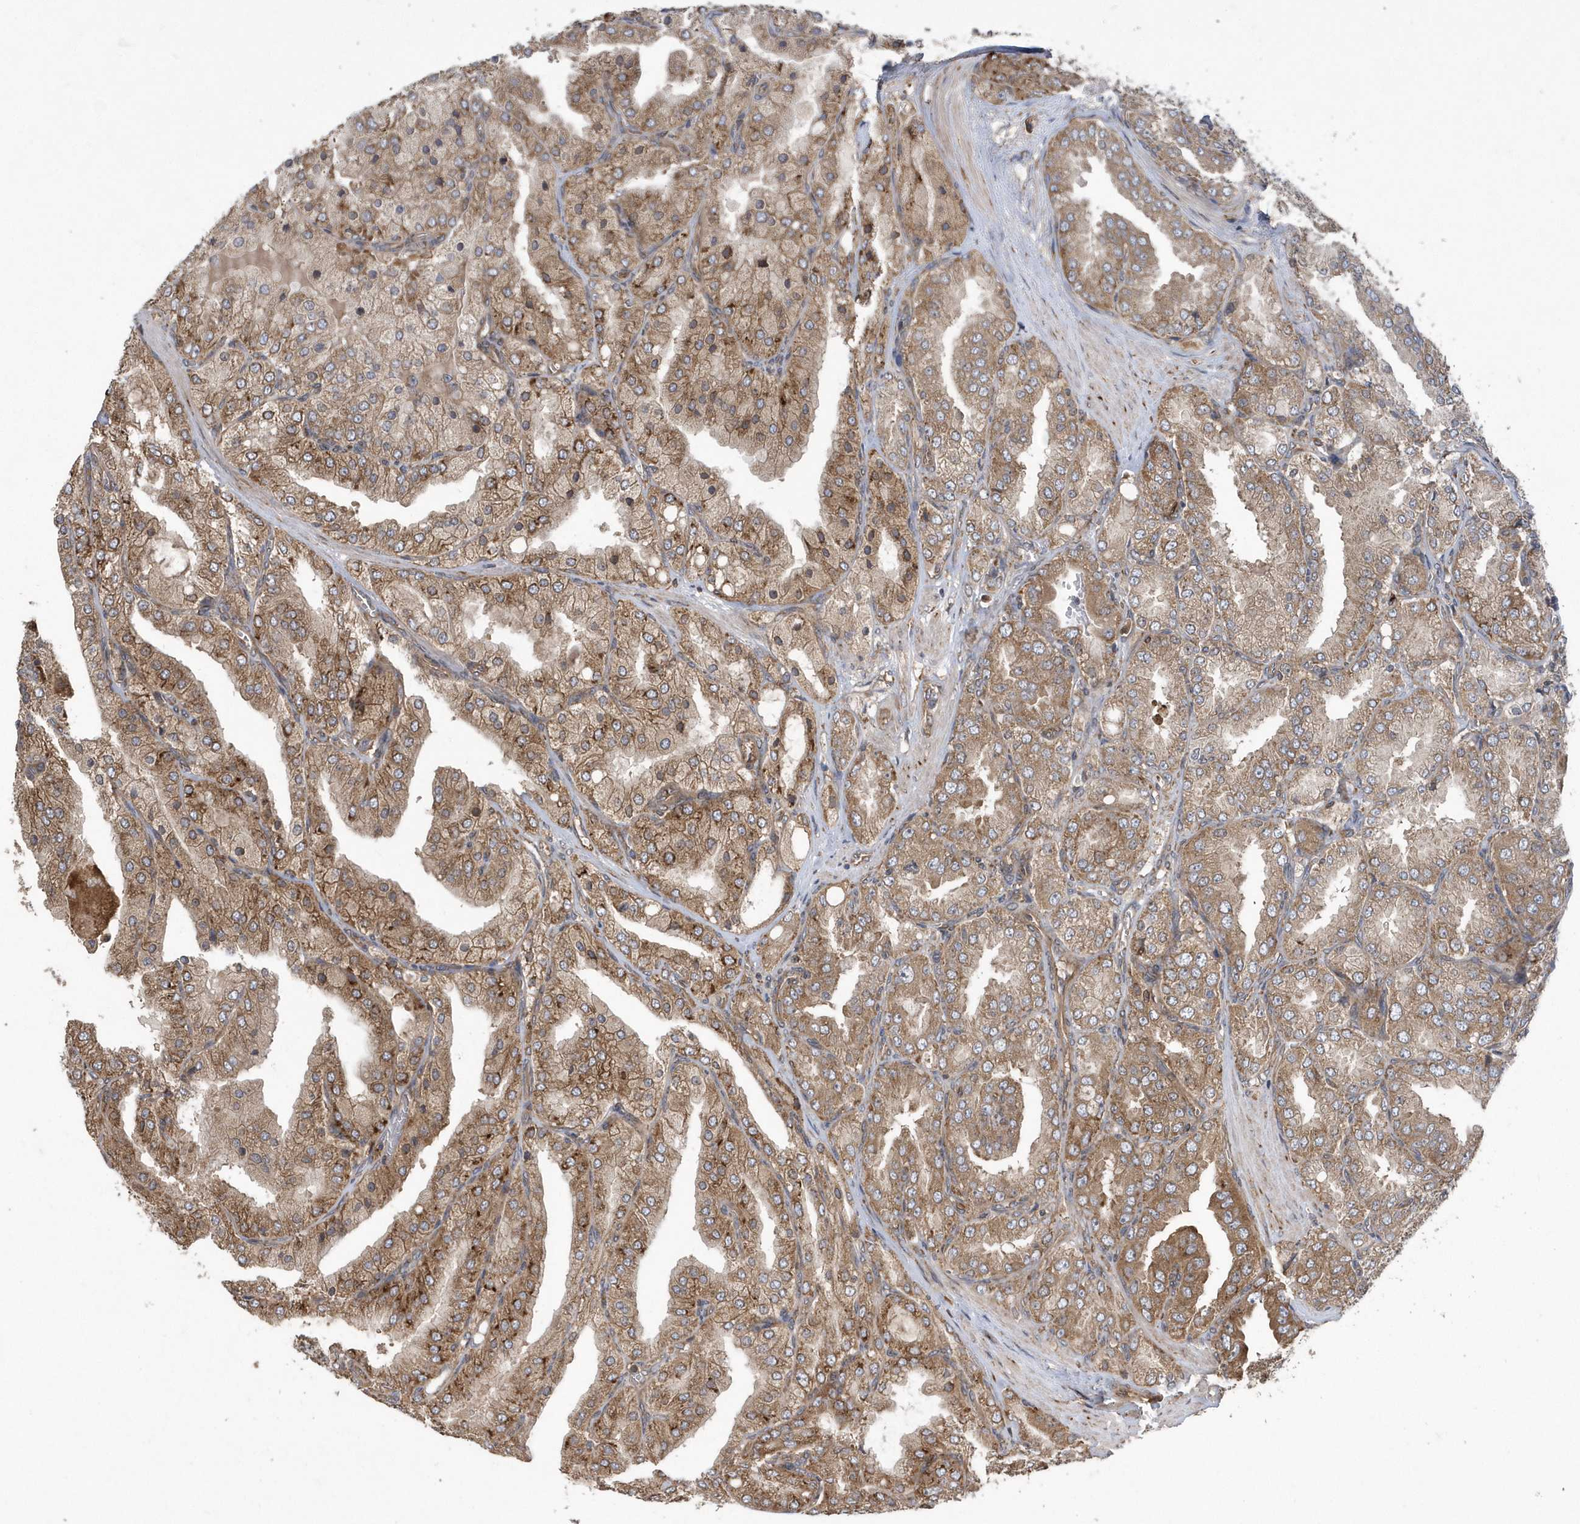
{"staining": {"intensity": "moderate", "quantity": ">75%", "location": "cytoplasmic/membranous"}, "tissue": "prostate cancer", "cell_type": "Tumor cells", "image_type": "cancer", "snomed": [{"axis": "morphology", "description": "Adenocarcinoma, High grade"}, {"axis": "topography", "description": "Prostate"}], "caption": "Immunohistochemistry staining of prostate cancer, which exhibits medium levels of moderate cytoplasmic/membranous expression in approximately >75% of tumor cells indicating moderate cytoplasmic/membranous protein positivity. The staining was performed using DAB (brown) for protein detection and nuclei were counterstained in hematoxylin (blue).", "gene": "WASHC5", "patient": {"sex": "male", "age": 50}}